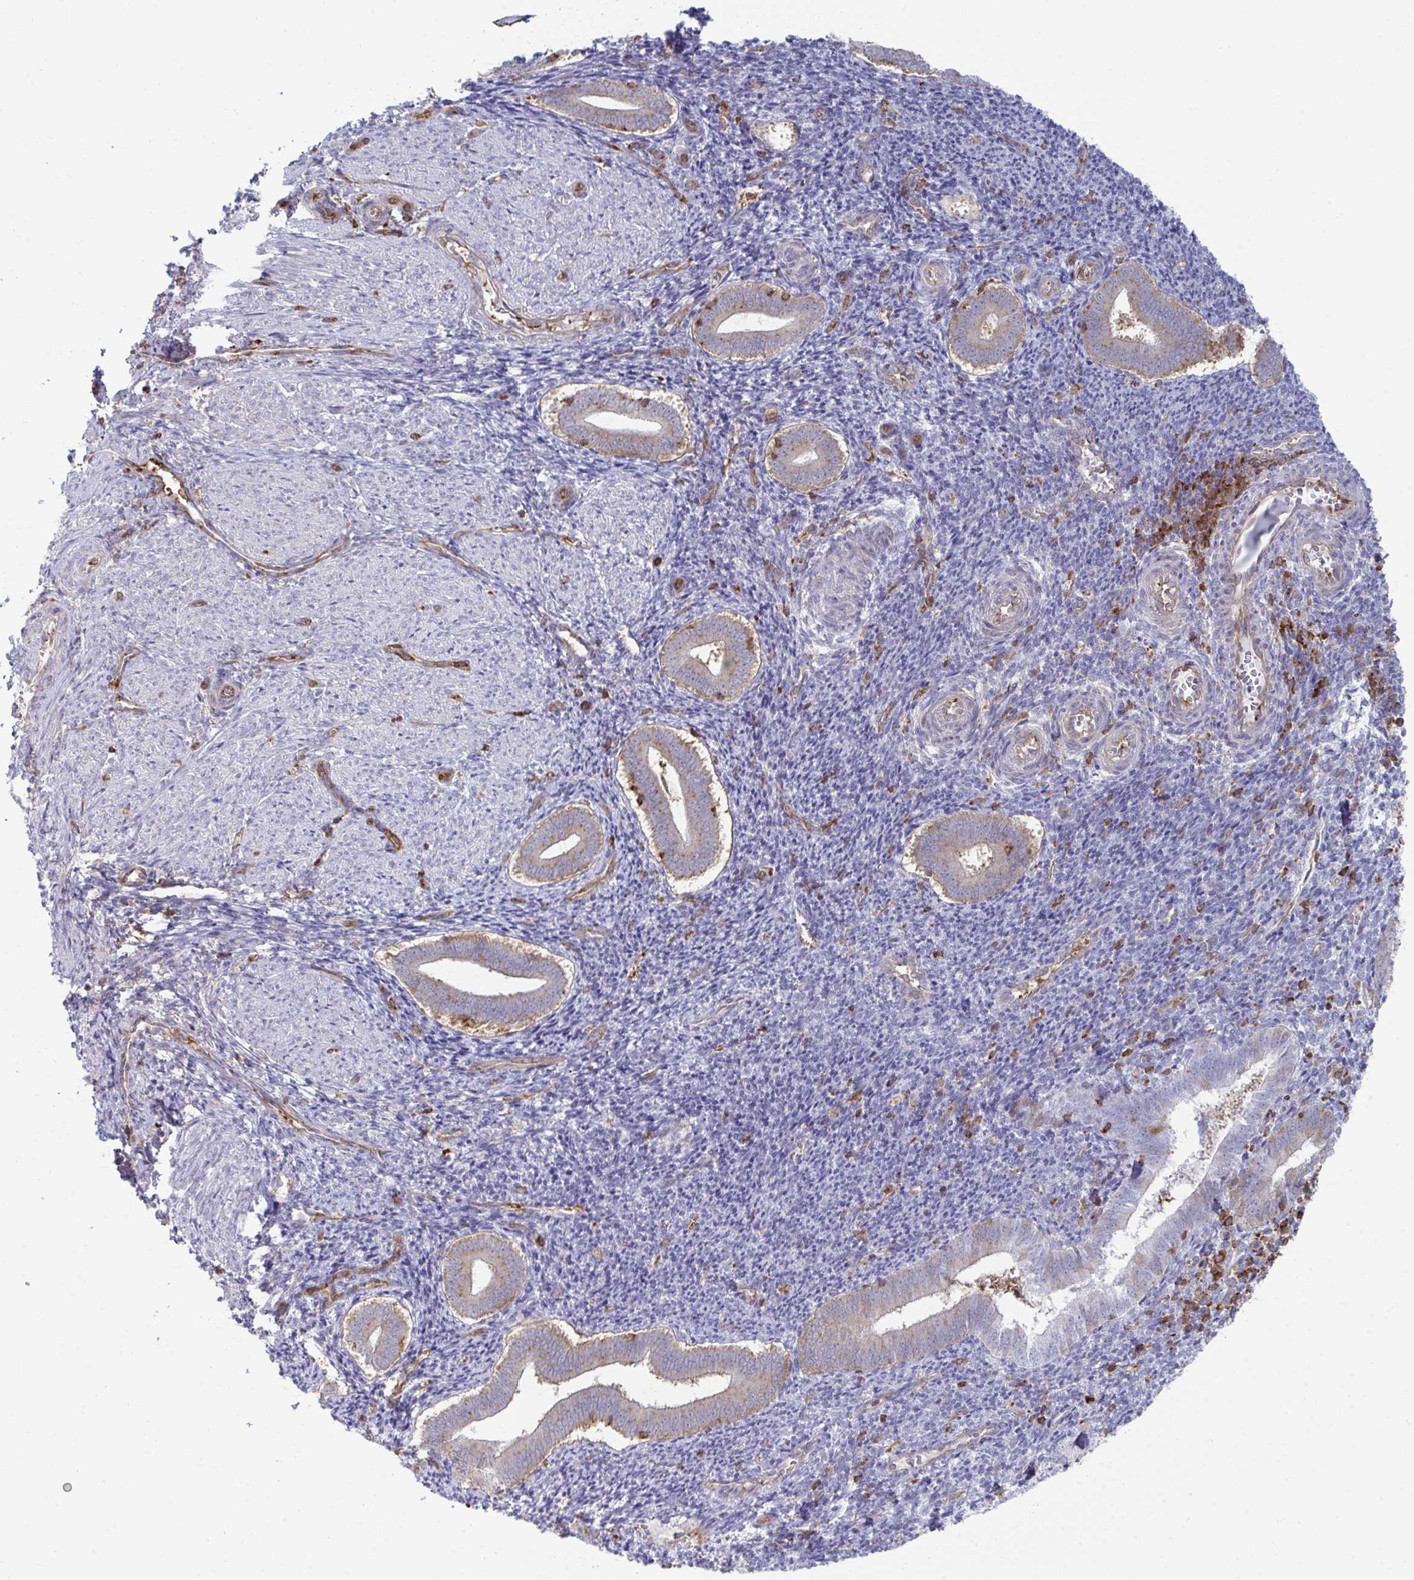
{"staining": {"intensity": "negative", "quantity": "none", "location": "none"}, "tissue": "endometrium", "cell_type": "Cells in endometrial stroma", "image_type": "normal", "snomed": [{"axis": "morphology", "description": "Normal tissue, NOS"}, {"axis": "topography", "description": "Endometrium"}], "caption": "Cells in endometrial stroma show no significant protein positivity in unremarkable endometrium. (DAB immunohistochemistry (IHC) with hematoxylin counter stain).", "gene": "WNK1", "patient": {"sex": "female", "age": 25}}